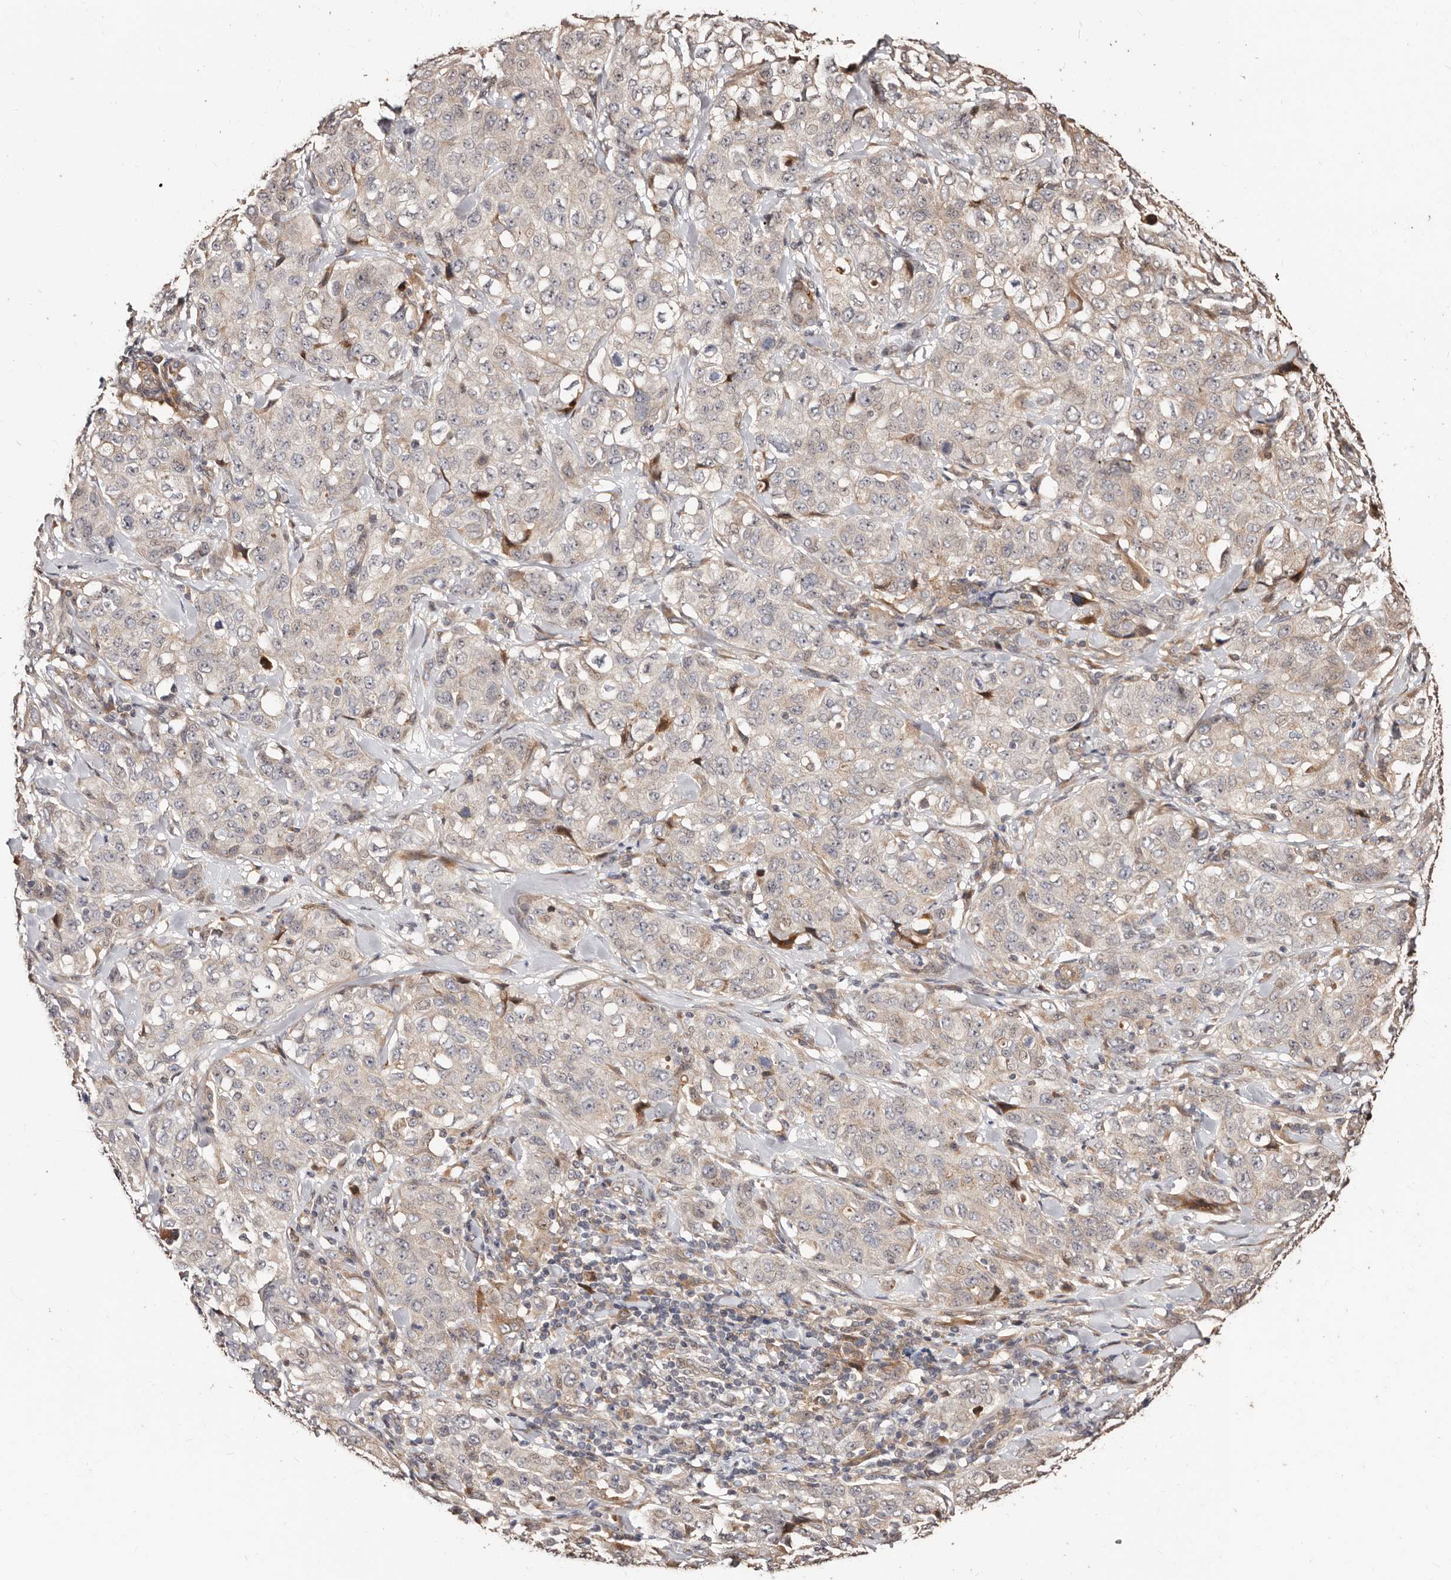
{"staining": {"intensity": "weak", "quantity": "<25%", "location": "cytoplasmic/membranous"}, "tissue": "stomach cancer", "cell_type": "Tumor cells", "image_type": "cancer", "snomed": [{"axis": "morphology", "description": "Adenocarcinoma, NOS"}, {"axis": "topography", "description": "Stomach"}], "caption": "The micrograph reveals no significant expression in tumor cells of stomach cancer (adenocarcinoma).", "gene": "APOL6", "patient": {"sex": "male", "age": 48}}